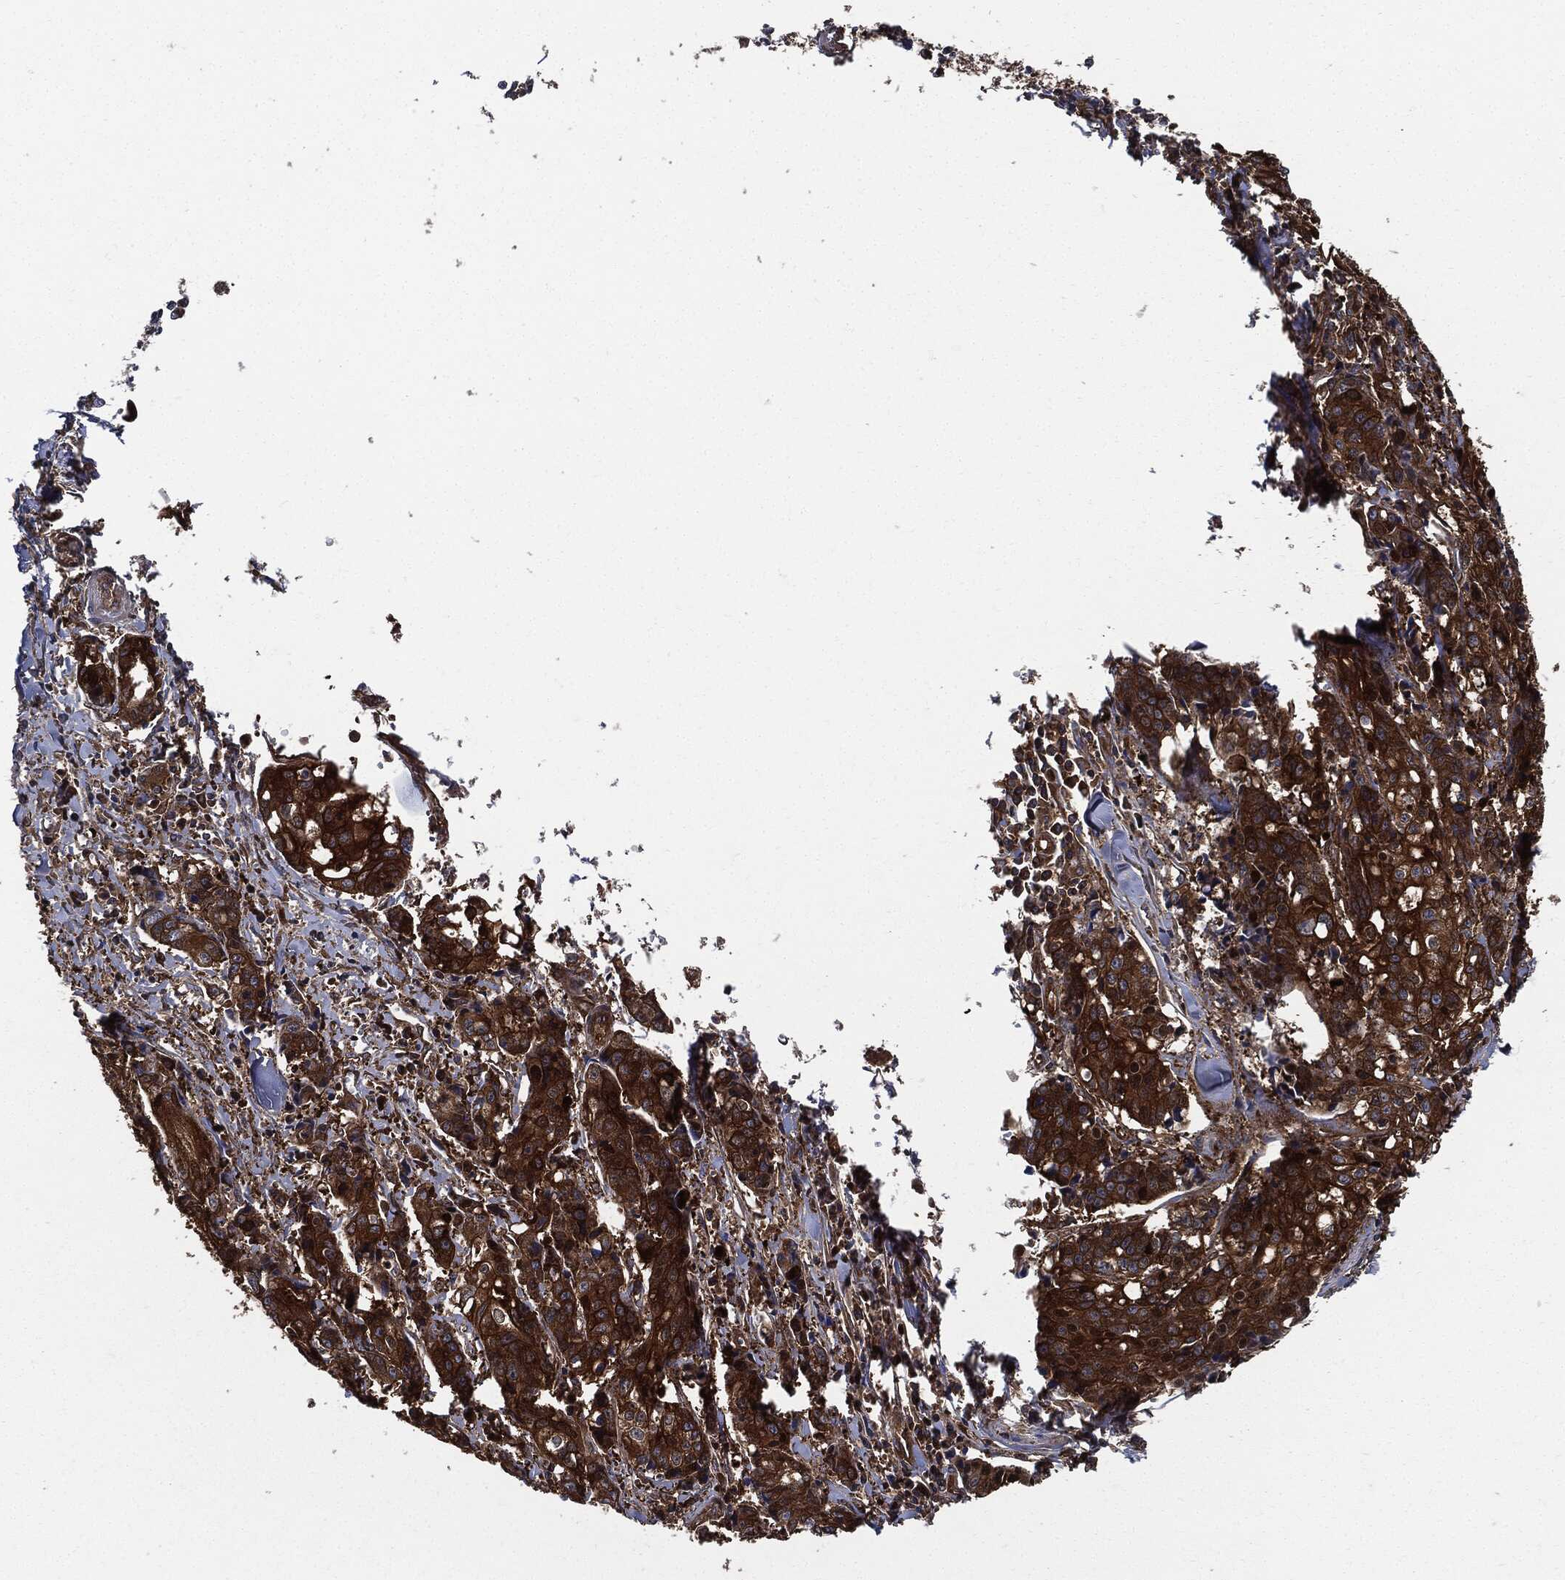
{"staining": {"intensity": "strong", "quantity": ">75%", "location": "cytoplasmic/membranous"}, "tissue": "pancreatic cancer", "cell_type": "Tumor cells", "image_type": "cancer", "snomed": [{"axis": "morphology", "description": "Adenocarcinoma, NOS"}, {"axis": "topography", "description": "Pancreas"}], "caption": "Pancreatic adenocarcinoma stained with IHC demonstrates strong cytoplasmic/membranous expression in about >75% of tumor cells. The protein of interest is stained brown, and the nuclei are stained in blue (DAB IHC with brightfield microscopy, high magnification).", "gene": "XPNPEP1", "patient": {"sex": "male", "age": 64}}